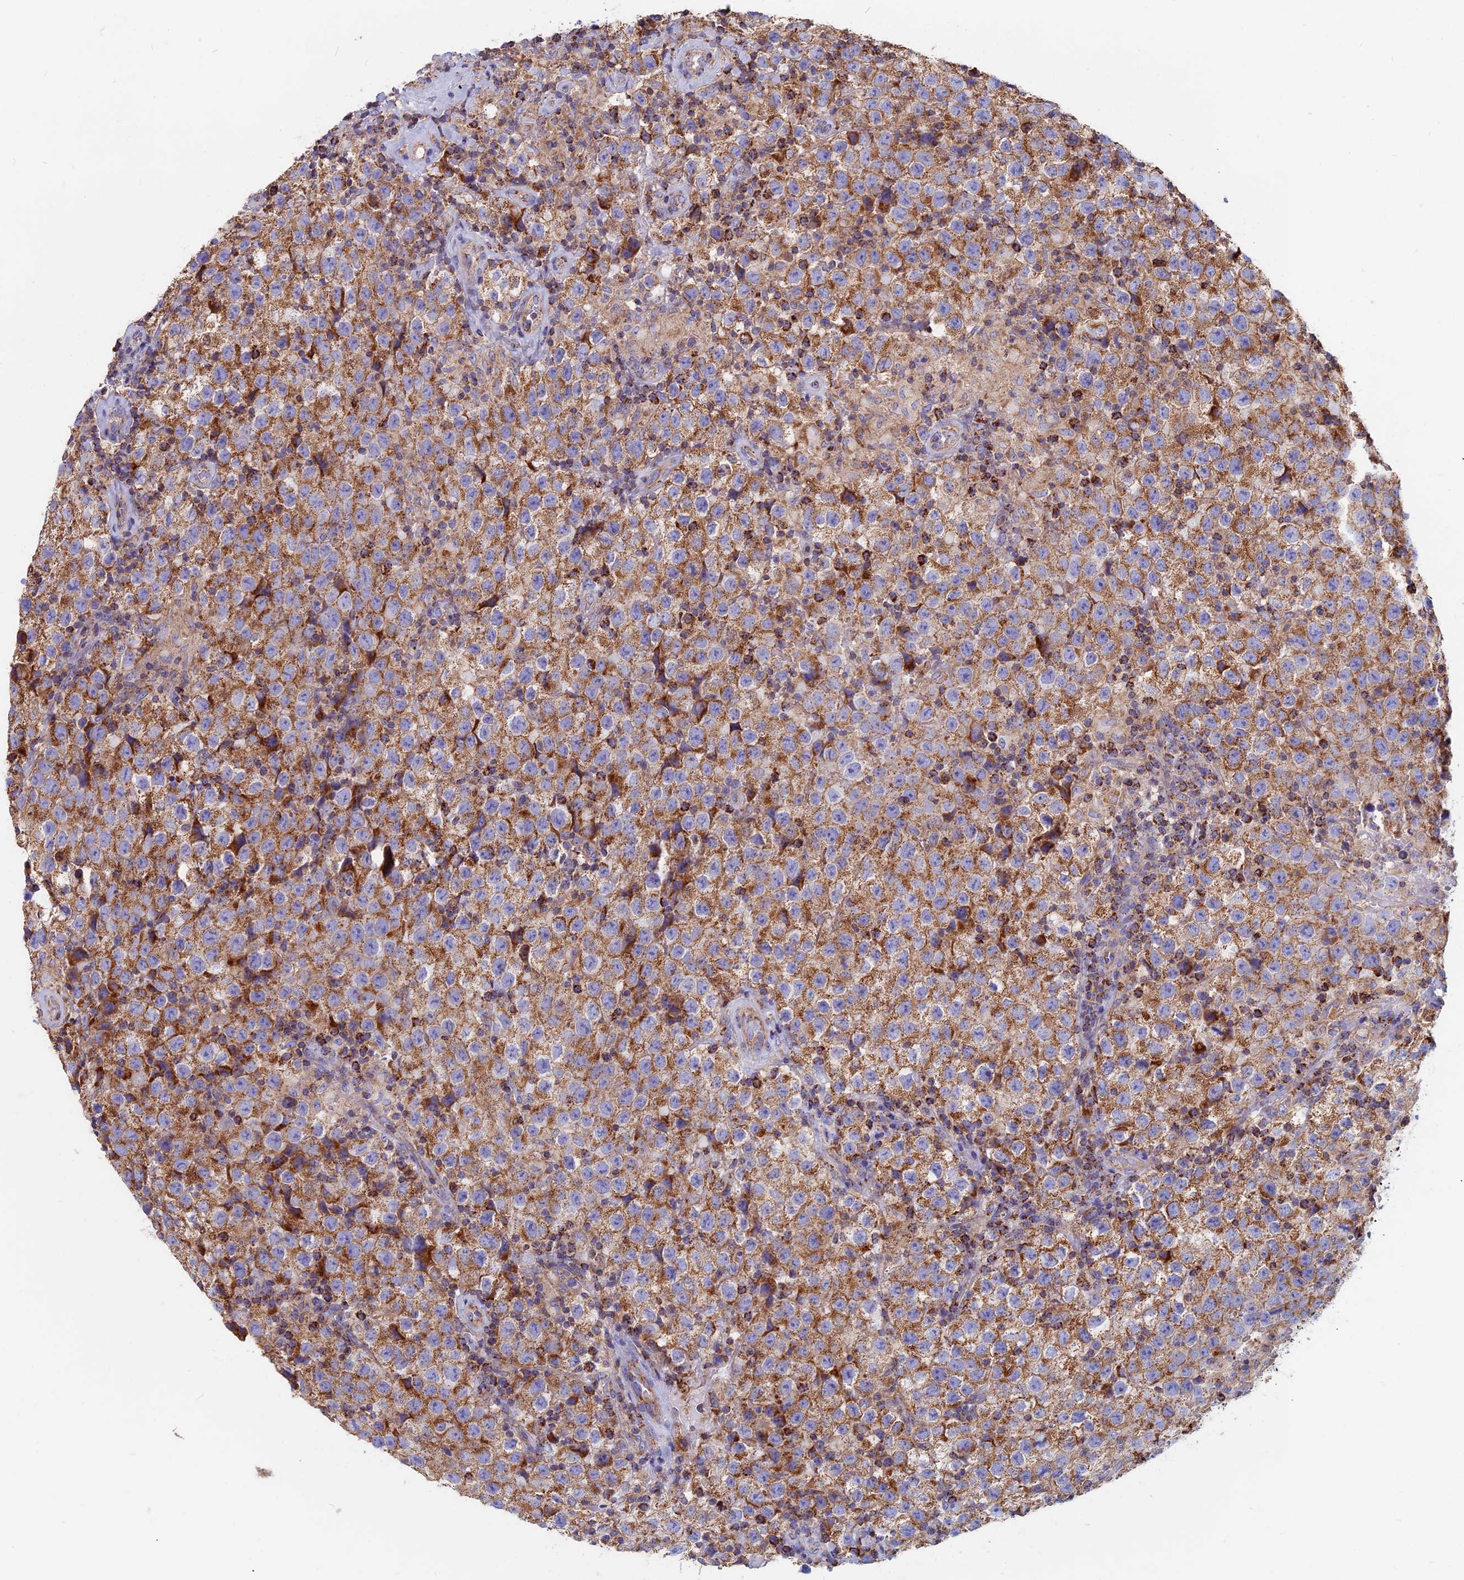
{"staining": {"intensity": "moderate", "quantity": ">75%", "location": "cytoplasmic/membranous"}, "tissue": "testis cancer", "cell_type": "Tumor cells", "image_type": "cancer", "snomed": [{"axis": "morphology", "description": "Seminoma, NOS"}, {"axis": "morphology", "description": "Carcinoma, Embryonal, NOS"}, {"axis": "topography", "description": "Testis"}], "caption": "Immunohistochemical staining of testis embryonal carcinoma shows moderate cytoplasmic/membranous protein positivity in approximately >75% of tumor cells. The staining is performed using DAB brown chromogen to label protein expression. The nuclei are counter-stained blue using hematoxylin.", "gene": "HSD17B8", "patient": {"sex": "male", "age": 41}}